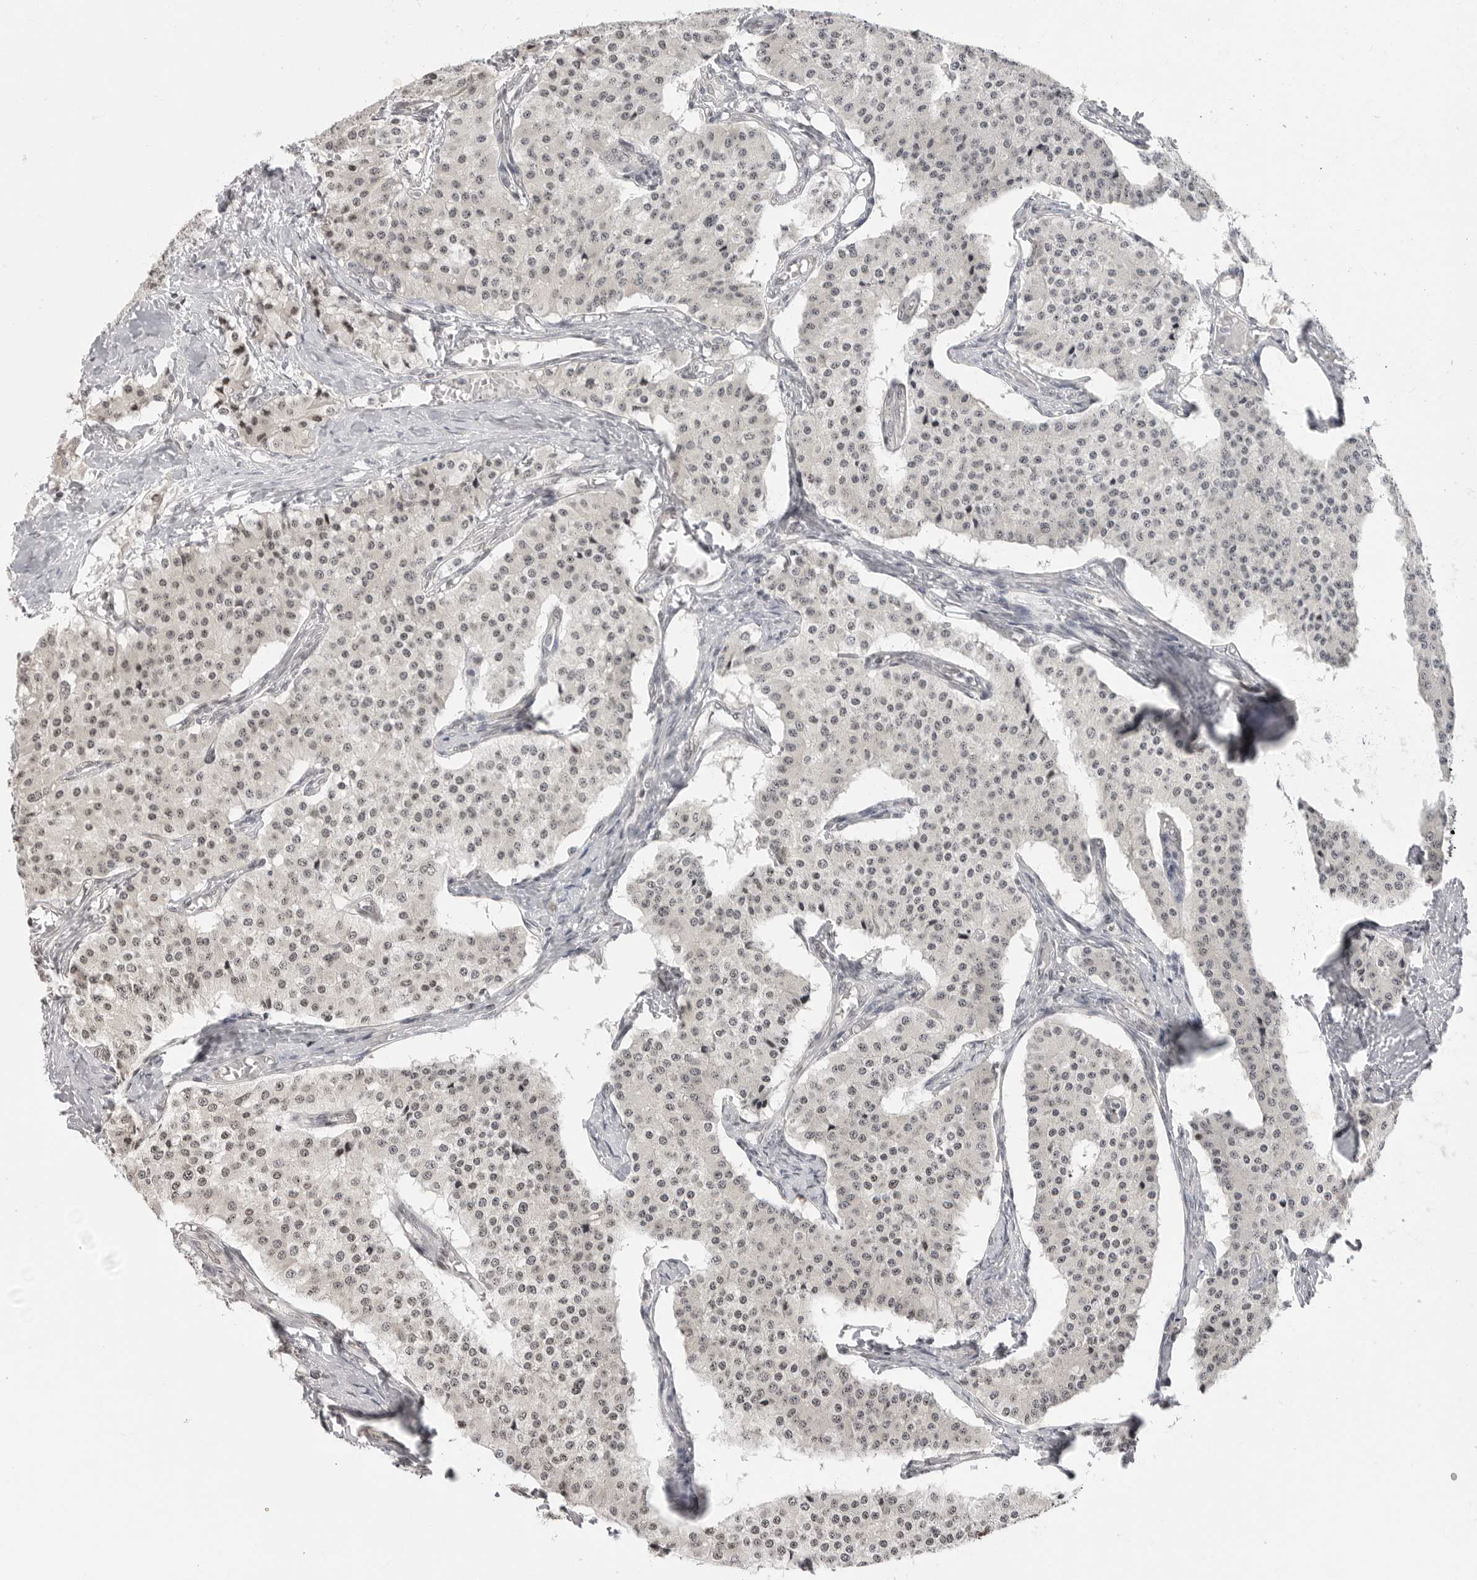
{"staining": {"intensity": "weak", "quantity": "25%-75%", "location": "nuclear"}, "tissue": "carcinoid", "cell_type": "Tumor cells", "image_type": "cancer", "snomed": [{"axis": "morphology", "description": "Carcinoid, malignant, NOS"}, {"axis": "topography", "description": "Colon"}], "caption": "A brown stain highlights weak nuclear positivity of a protein in human carcinoid (malignant) tumor cells.", "gene": "C8orf33", "patient": {"sex": "female", "age": 52}}